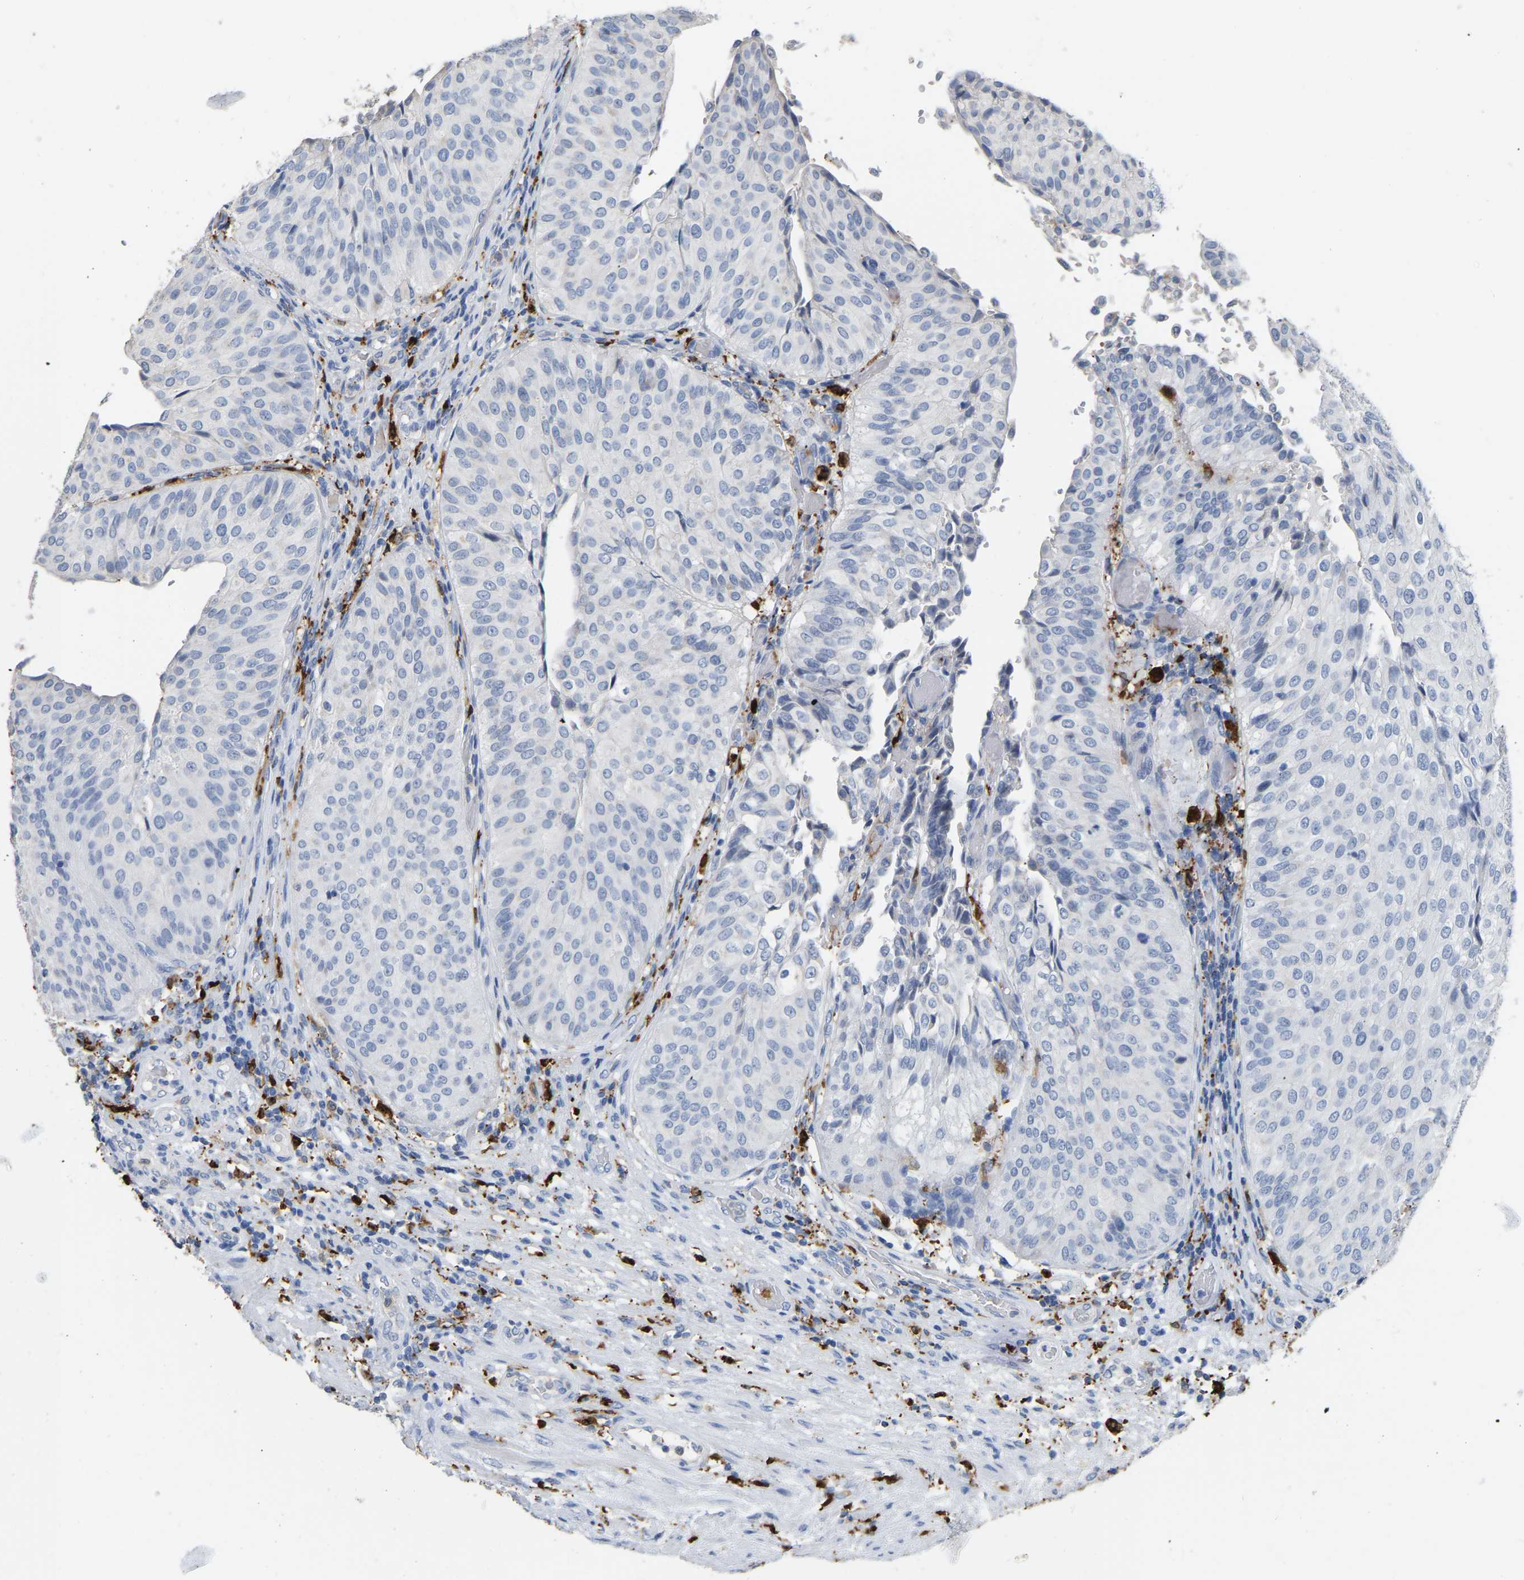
{"staining": {"intensity": "negative", "quantity": "none", "location": "none"}, "tissue": "urothelial cancer", "cell_type": "Tumor cells", "image_type": "cancer", "snomed": [{"axis": "morphology", "description": "Urothelial carcinoma, Low grade"}, {"axis": "topography", "description": "Urinary bladder"}], "caption": "A histopathology image of urothelial carcinoma (low-grade) stained for a protein demonstrates no brown staining in tumor cells. The staining was performed using DAB to visualize the protein expression in brown, while the nuclei were stained in blue with hematoxylin (Magnification: 20x).", "gene": "ULBP2", "patient": {"sex": "male", "age": 67}}